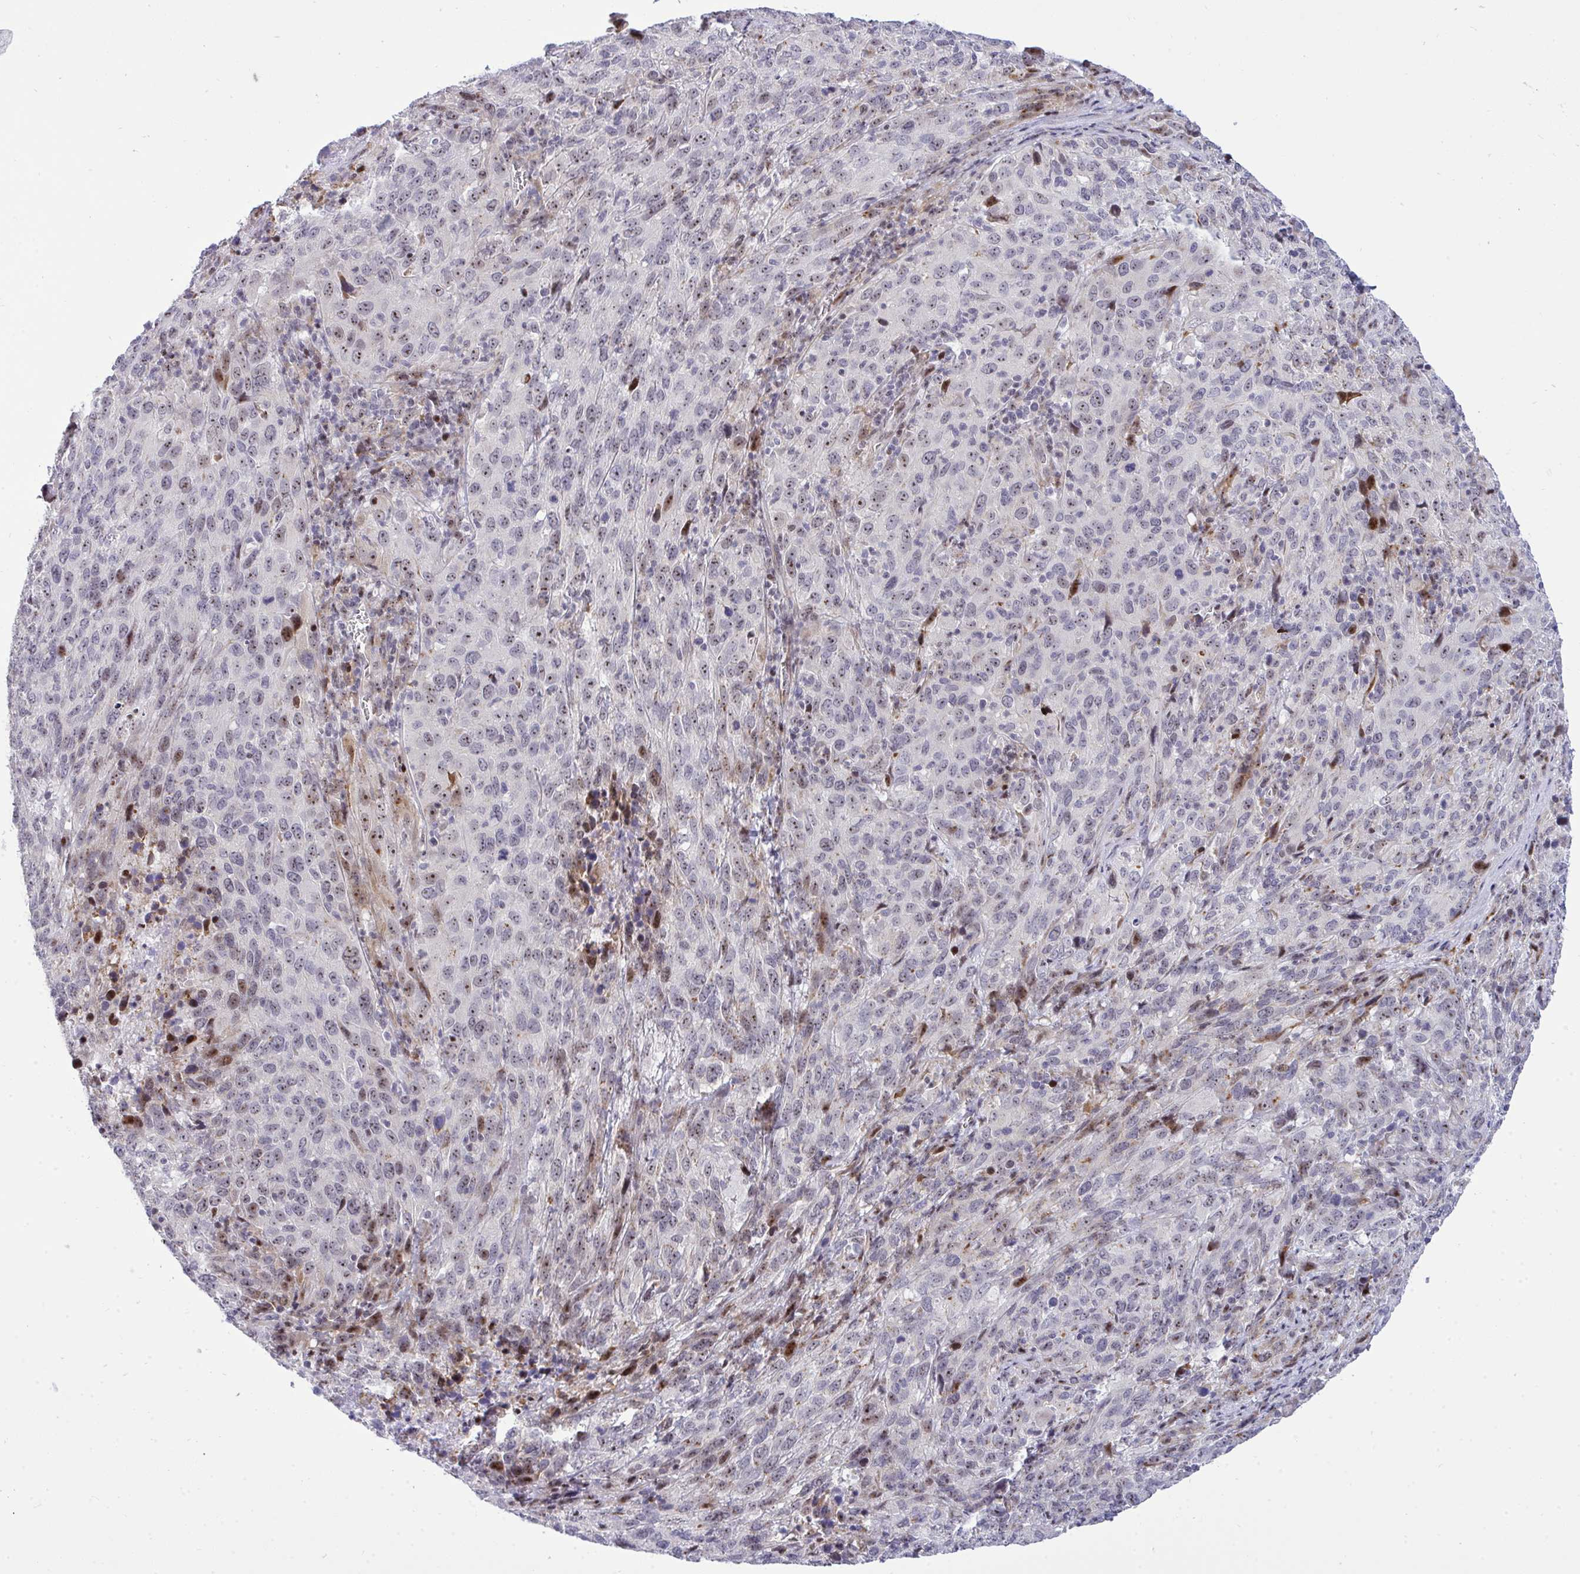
{"staining": {"intensity": "weak", "quantity": "25%-75%", "location": "nuclear"}, "tissue": "cervical cancer", "cell_type": "Tumor cells", "image_type": "cancer", "snomed": [{"axis": "morphology", "description": "Squamous cell carcinoma, NOS"}, {"axis": "topography", "description": "Cervix"}], "caption": "DAB immunohistochemical staining of human cervical cancer exhibits weak nuclear protein staining in approximately 25%-75% of tumor cells.", "gene": "PLPPR3", "patient": {"sex": "female", "age": 51}}